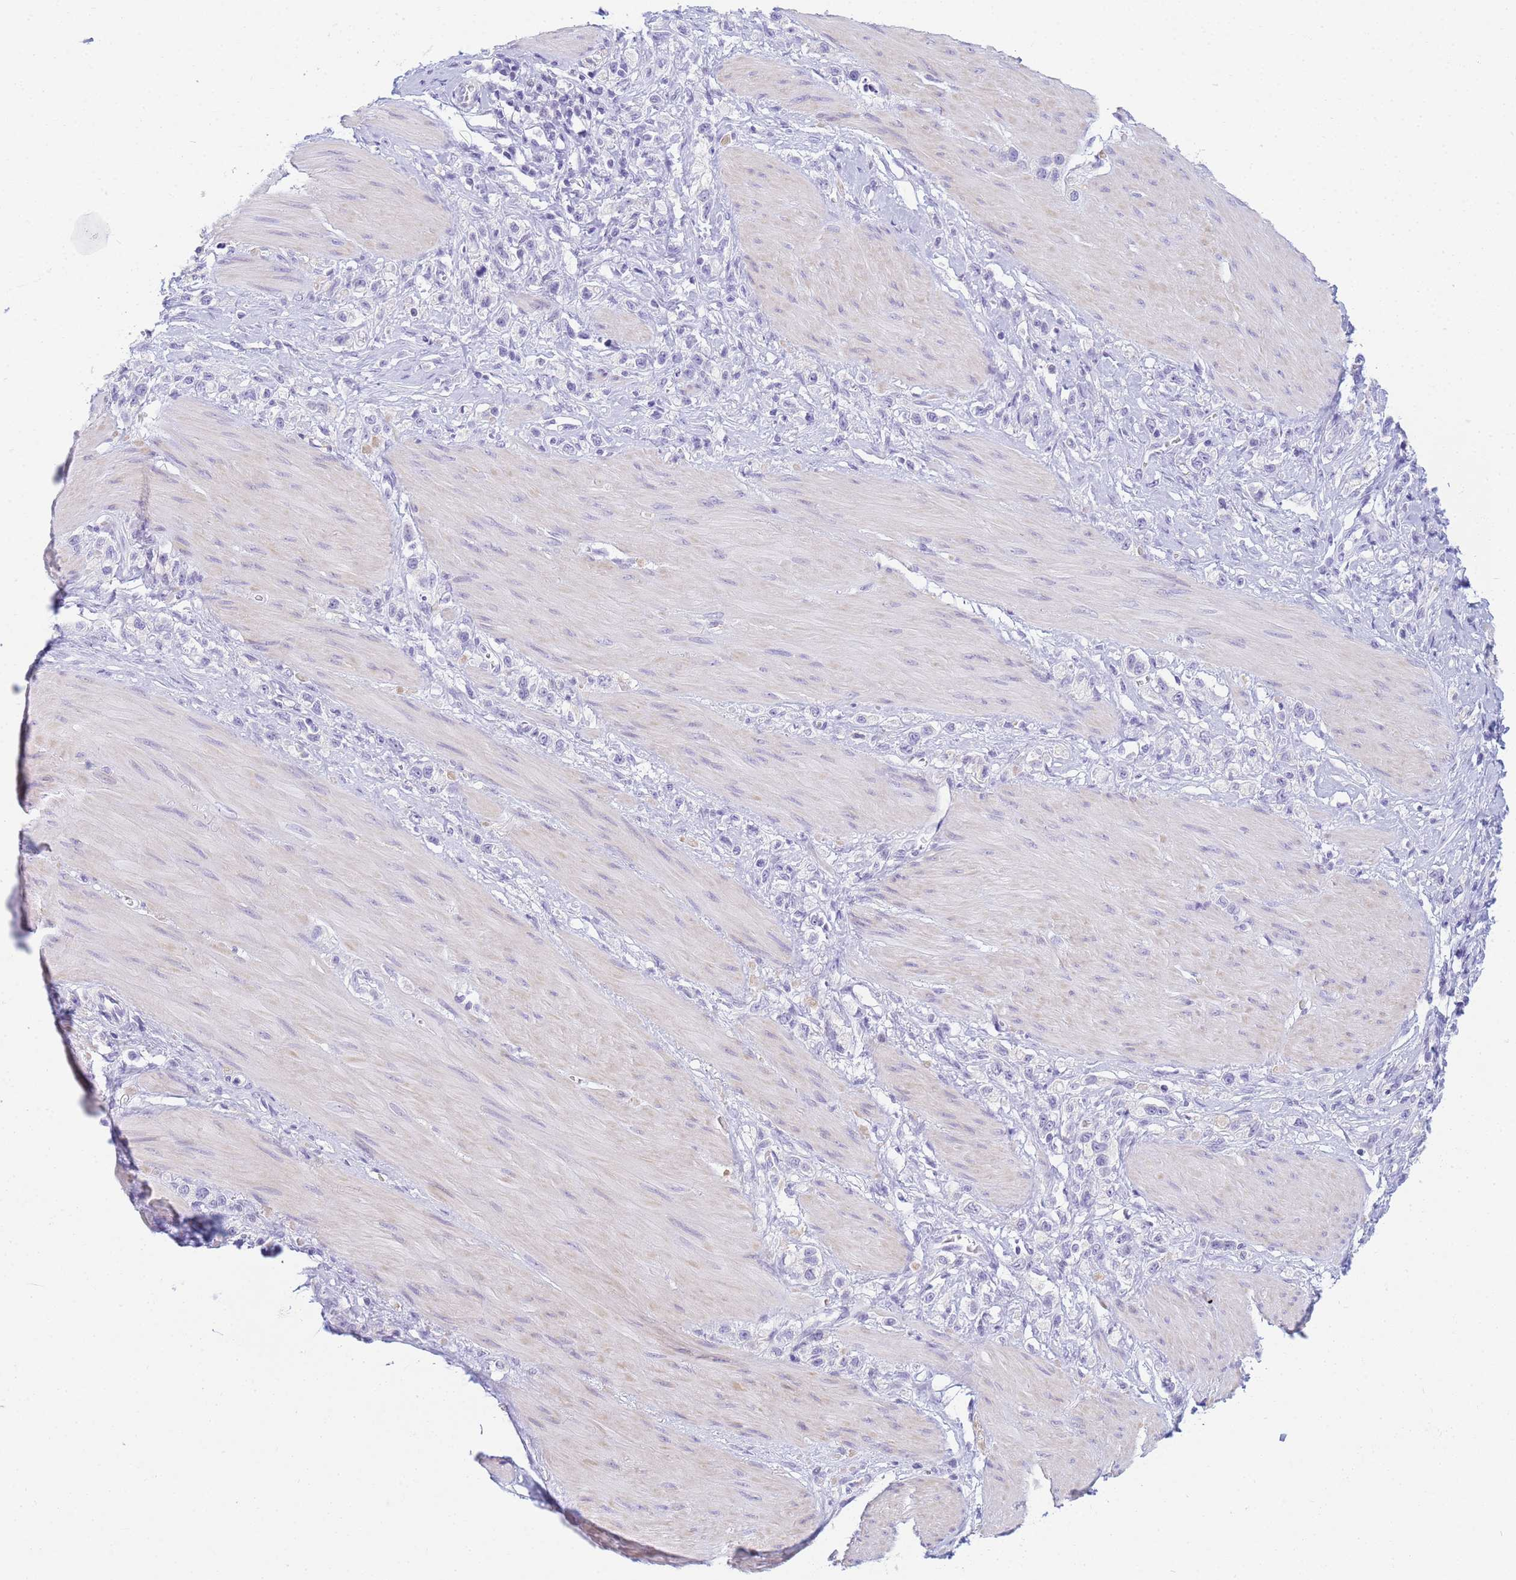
{"staining": {"intensity": "negative", "quantity": "none", "location": "none"}, "tissue": "stomach cancer", "cell_type": "Tumor cells", "image_type": "cancer", "snomed": [{"axis": "morphology", "description": "Adenocarcinoma, NOS"}, {"axis": "topography", "description": "Stomach"}], "caption": "The image demonstrates no significant positivity in tumor cells of adenocarcinoma (stomach).", "gene": "SNX20", "patient": {"sex": "female", "age": 65}}